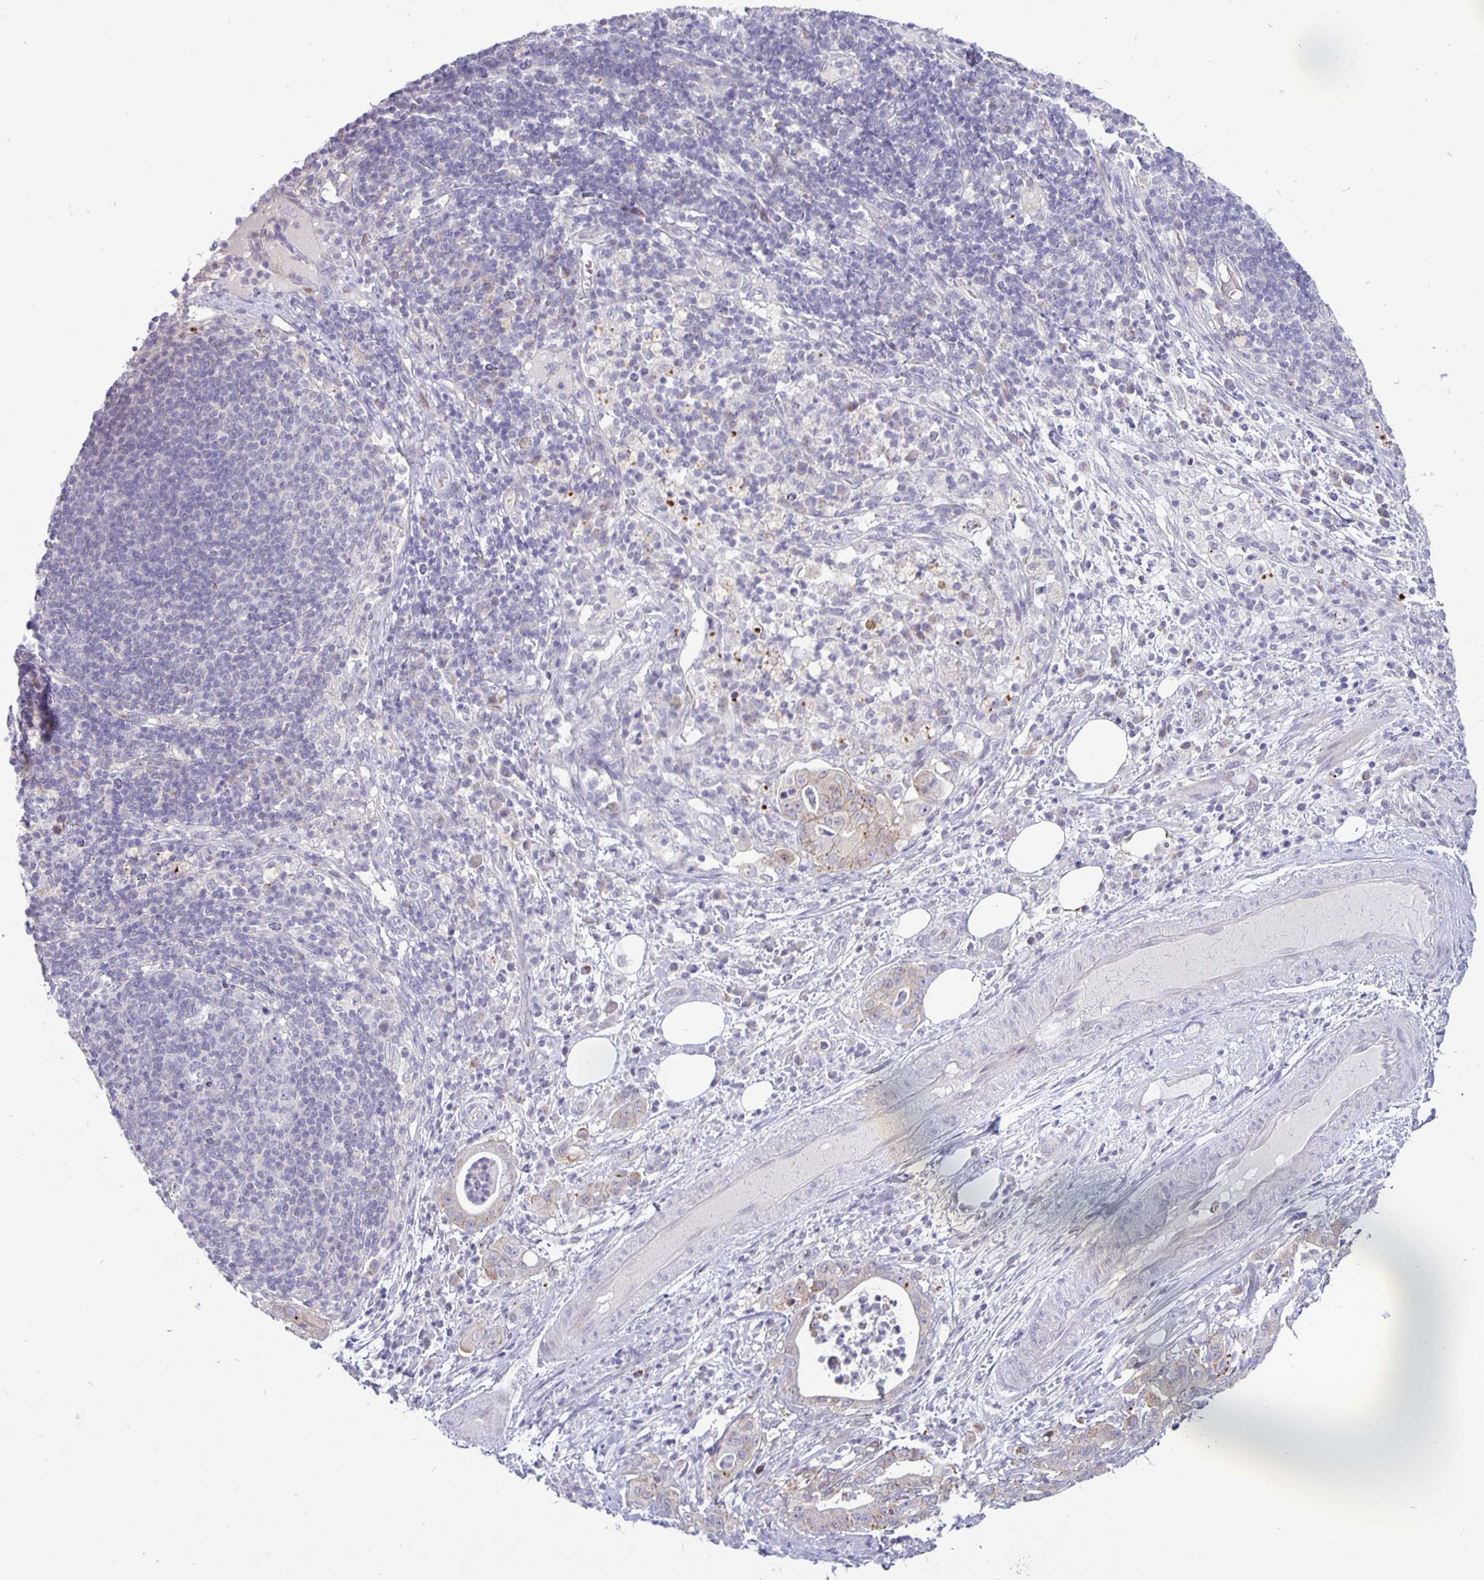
{"staining": {"intensity": "moderate", "quantity": "25%-75%", "location": "cytoplasmic/membranous"}, "tissue": "pancreatic cancer", "cell_type": "Tumor cells", "image_type": "cancer", "snomed": [{"axis": "morphology", "description": "Adenocarcinoma, NOS"}, {"axis": "topography", "description": "Pancreas"}], "caption": "About 25%-75% of tumor cells in pancreatic cancer exhibit moderate cytoplasmic/membranous protein expression as visualized by brown immunohistochemical staining.", "gene": "ERBB2", "patient": {"sex": "male", "age": 71}}